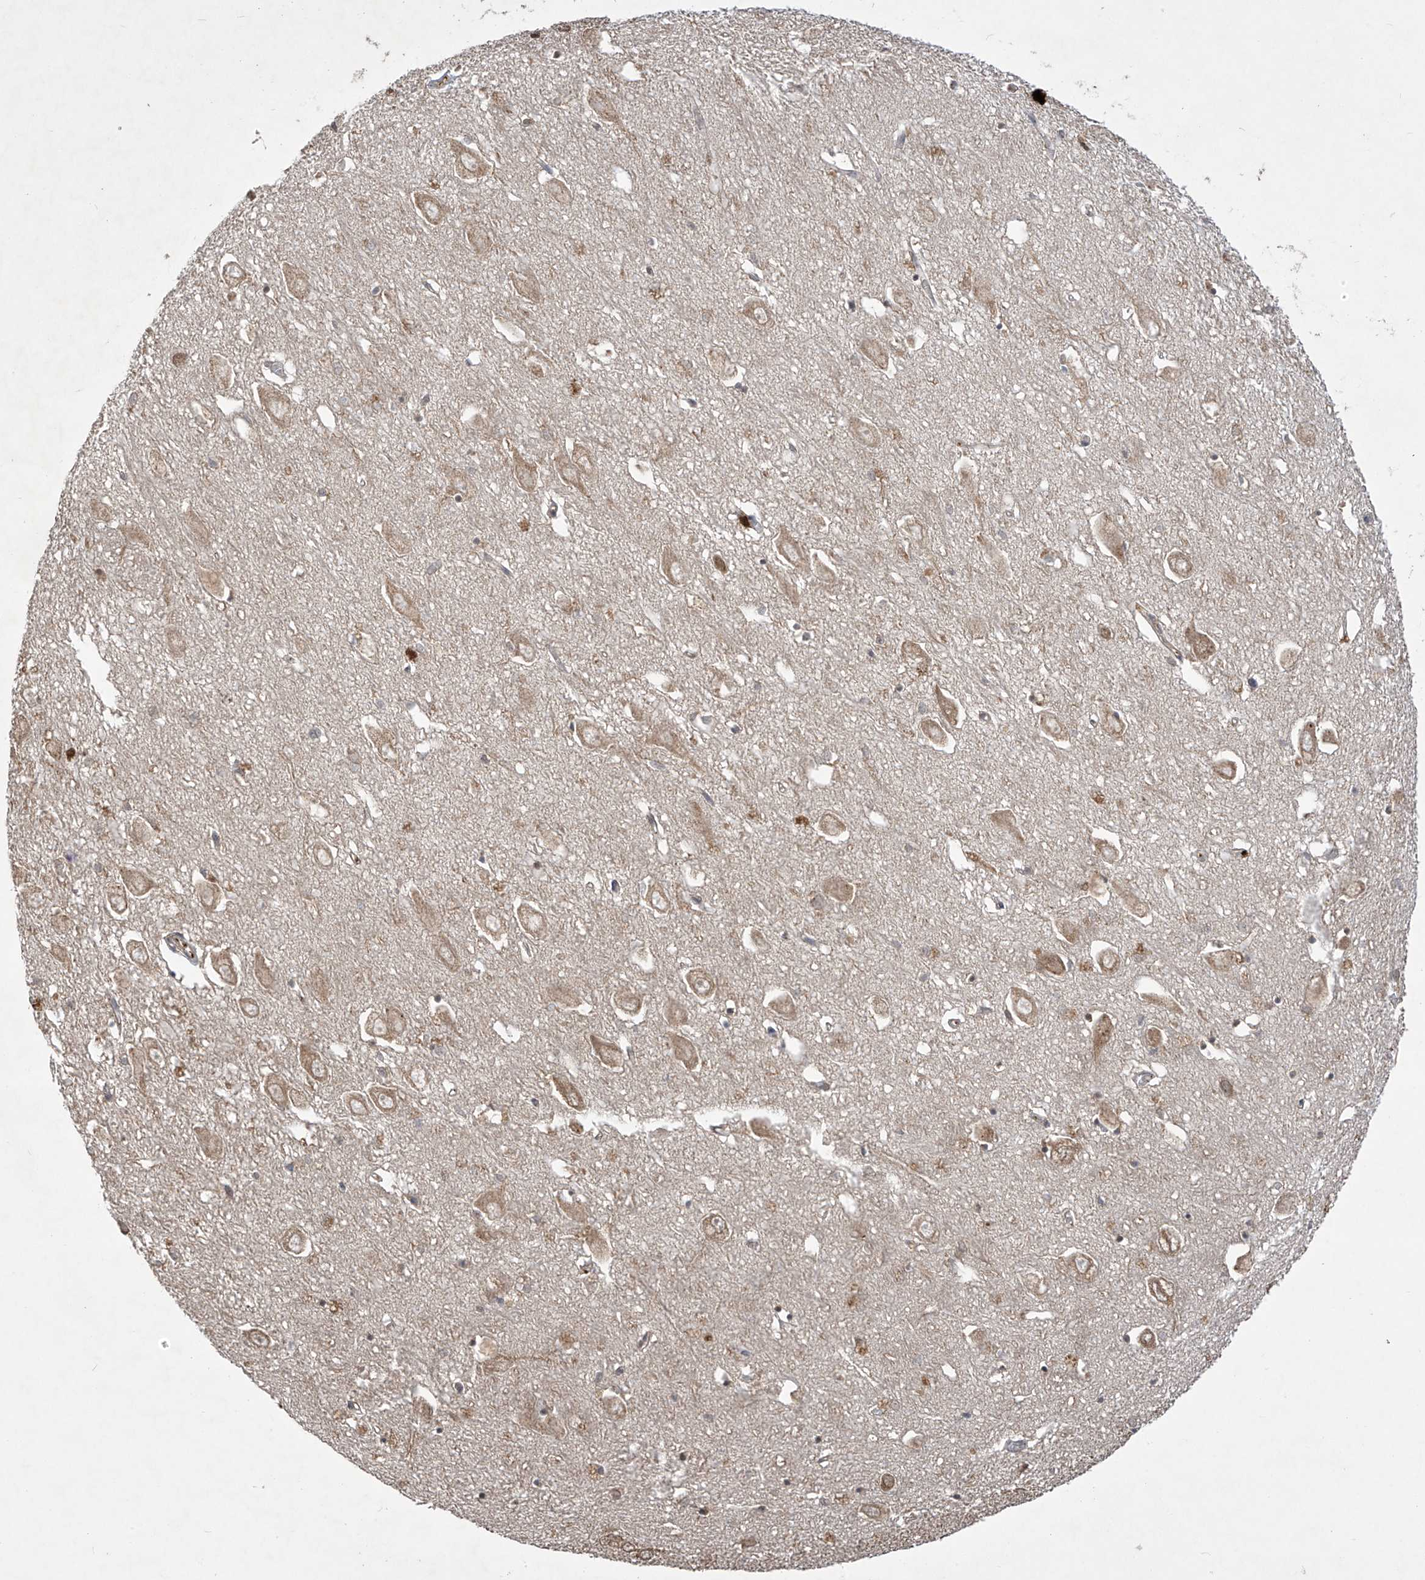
{"staining": {"intensity": "moderate", "quantity": "<25%", "location": "cytoplasmic/membranous"}, "tissue": "hippocampus", "cell_type": "Glial cells", "image_type": "normal", "snomed": [{"axis": "morphology", "description": "Normal tissue, NOS"}, {"axis": "topography", "description": "Hippocampus"}], "caption": "The photomicrograph exhibits immunohistochemical staining of normal hippocampus. There is moderate cytoplasmic/membranous staining is identified in approximately <25% of glial cells. (IHC, brightfield microscopy, high magnification).", "gene": "LCOR", "patient": {"sex": "female", "age": 64}}